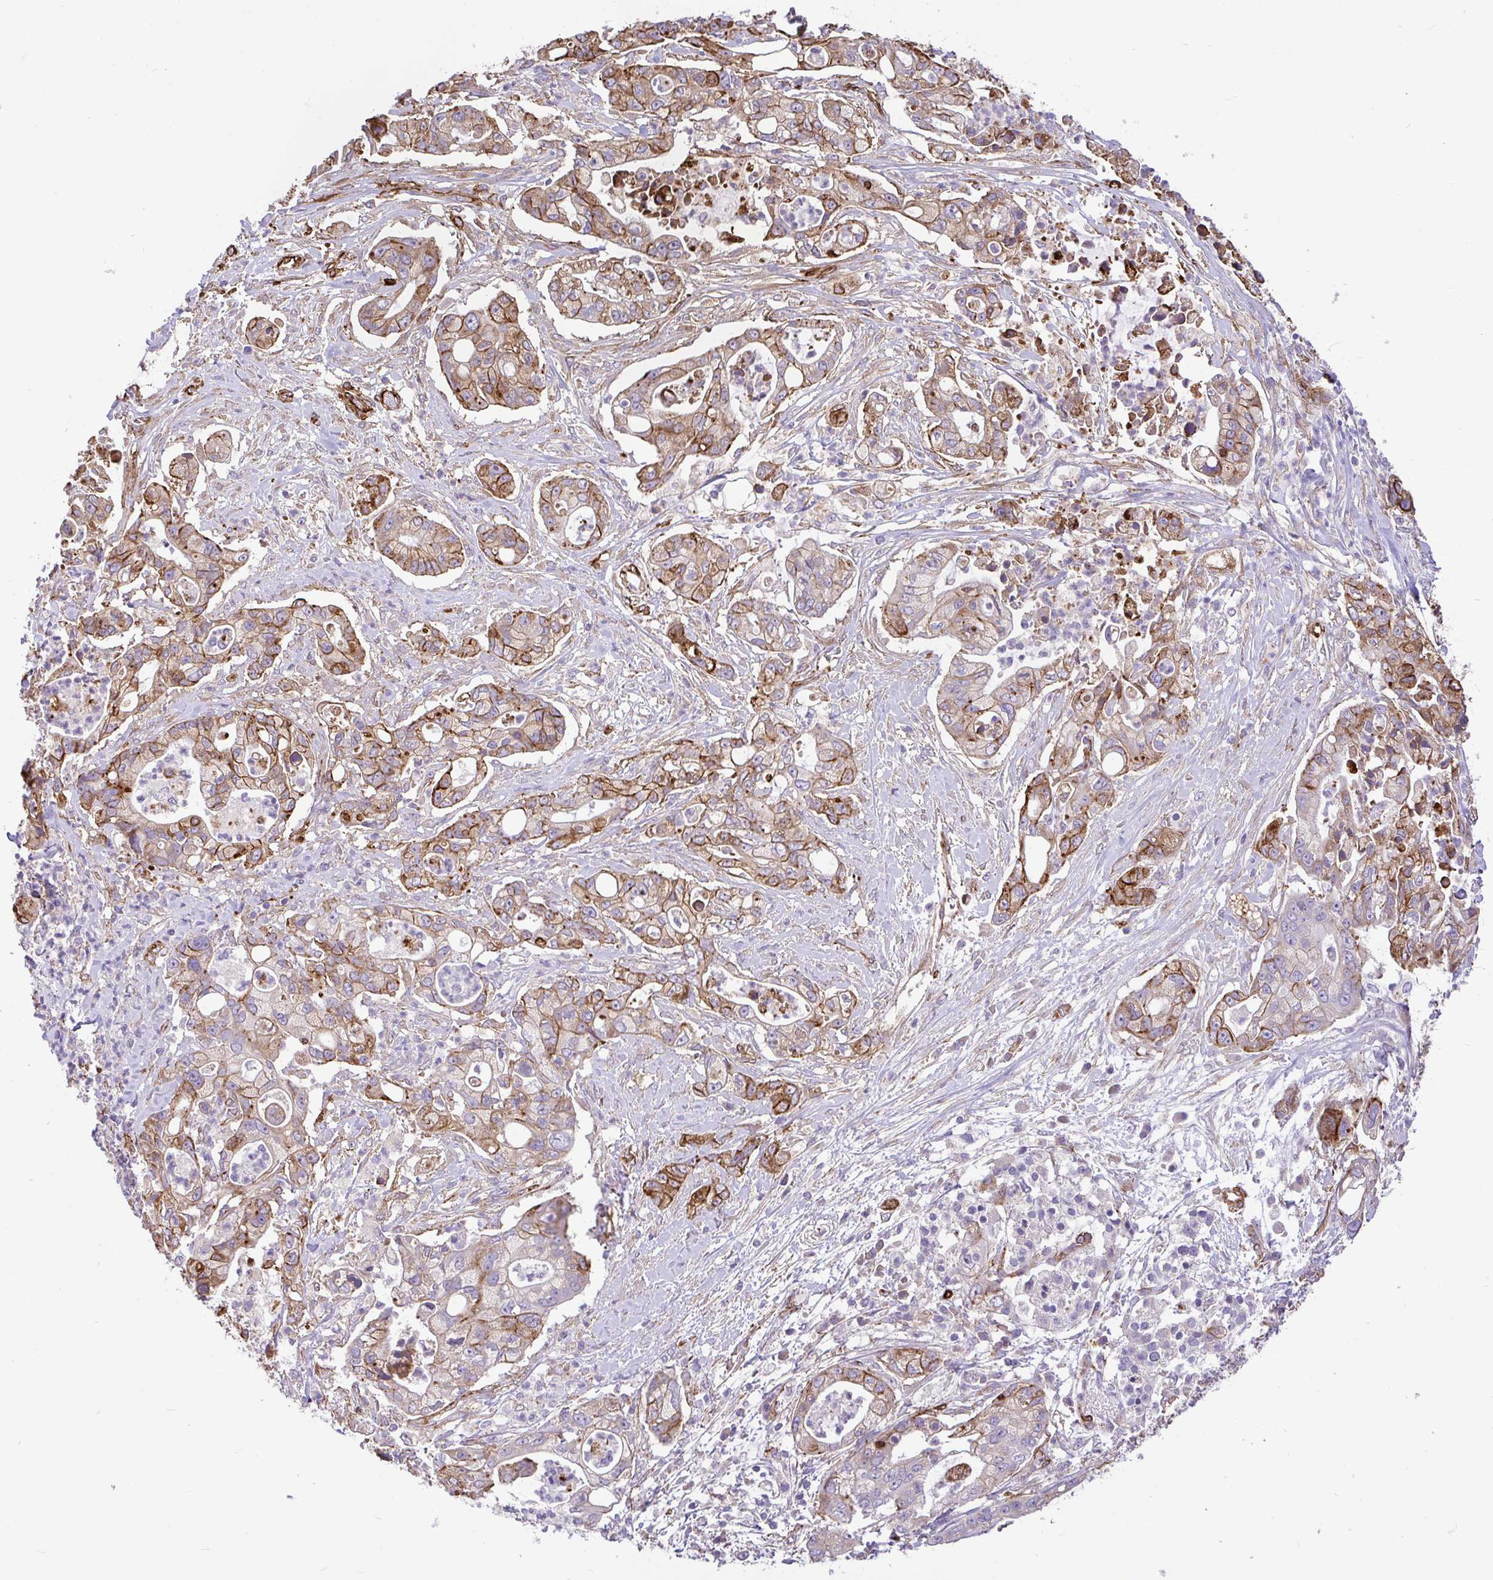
{"staining": {"intensity": "strong", "quantity": "25%-75%", "location": "cytoplasmic/membranous"}, "tissue": "pancreatic cancer", "cell_type": "Tumor cells", "image_type": "cancer", "snomed": [{"axis": "morphology", "description": "Adenocarcinoma, NOS"}, {"axis": "topography", "description": "Pancreas"}], "caption": "Immunohistochemical staining of human pancreatic cancer demonstrates high levels of strong cytoplasmic/membranous protein expression in approximately 25%-75% of tumor cells.", "gene": "PTPRK", "patient": {"sex": "female", "age": 69}}